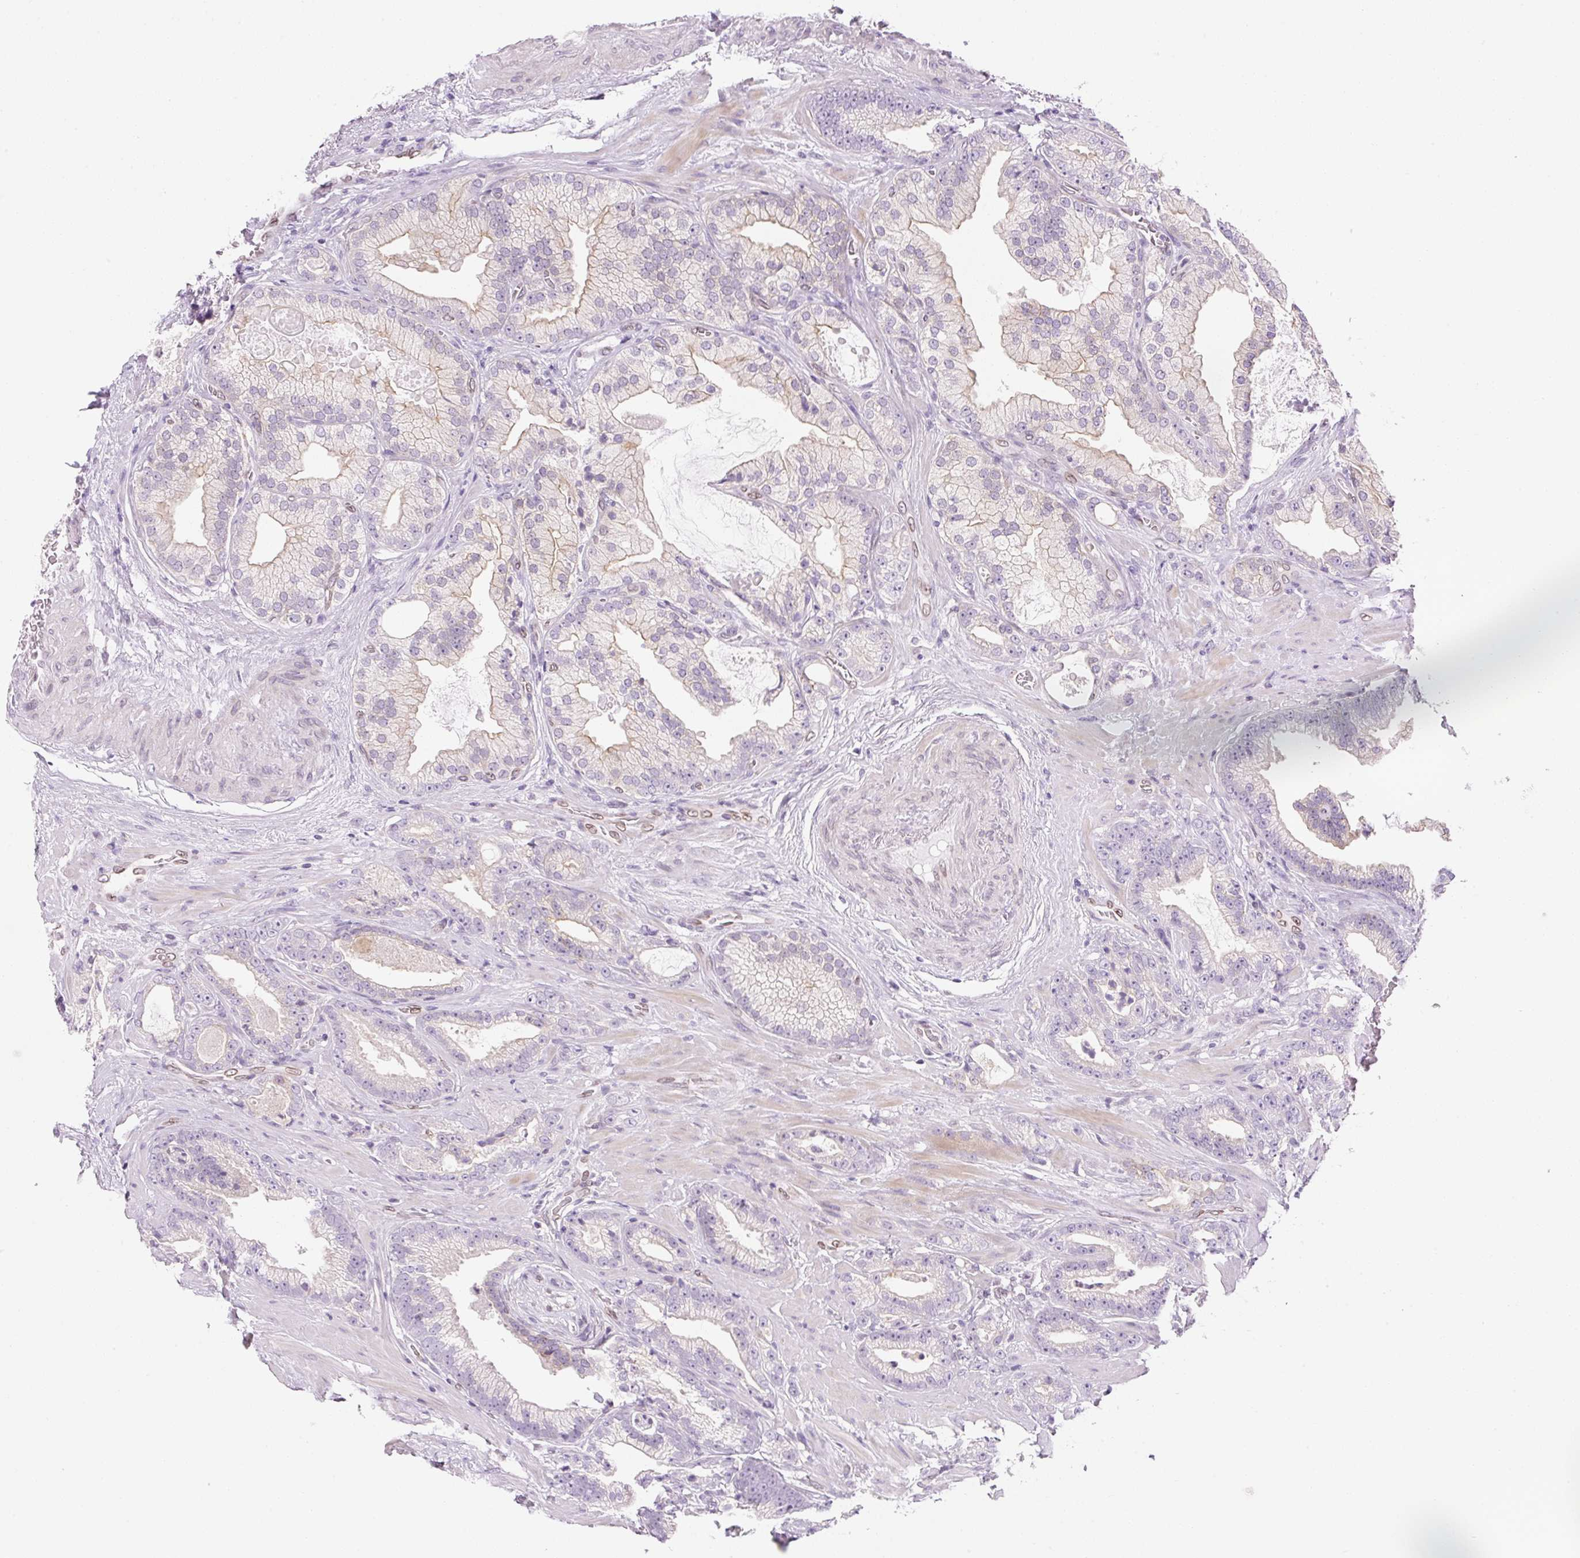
{"staining": {"intensity": "negative", "quantity": "none", "location": "none"}, "tissue": "prostate cancer", "cell_type": "Tumor cells", "image_type": "cancer", "snomed": [{"axis": "morphology", "description": "Adenocarcinoma, High grade"}, {"axis": "topography", "description": "Prostate"}], "caption": "An immunohistochemistry (IHC) micrograph of prostate cancer (high-grade adenocarcinoma) is shown. There is no staining in tumor cells of prostate cancer (high-grade adenocarcinoma). (Stains: DAB (3,3'-diaminobenzidine) immunohistochemistry with hematoxylin counter stain, Microscopy: brightfield microscopy at high magnification).", "gene": "SYNE3", "patient": {"sex": "male", "age": 68}}